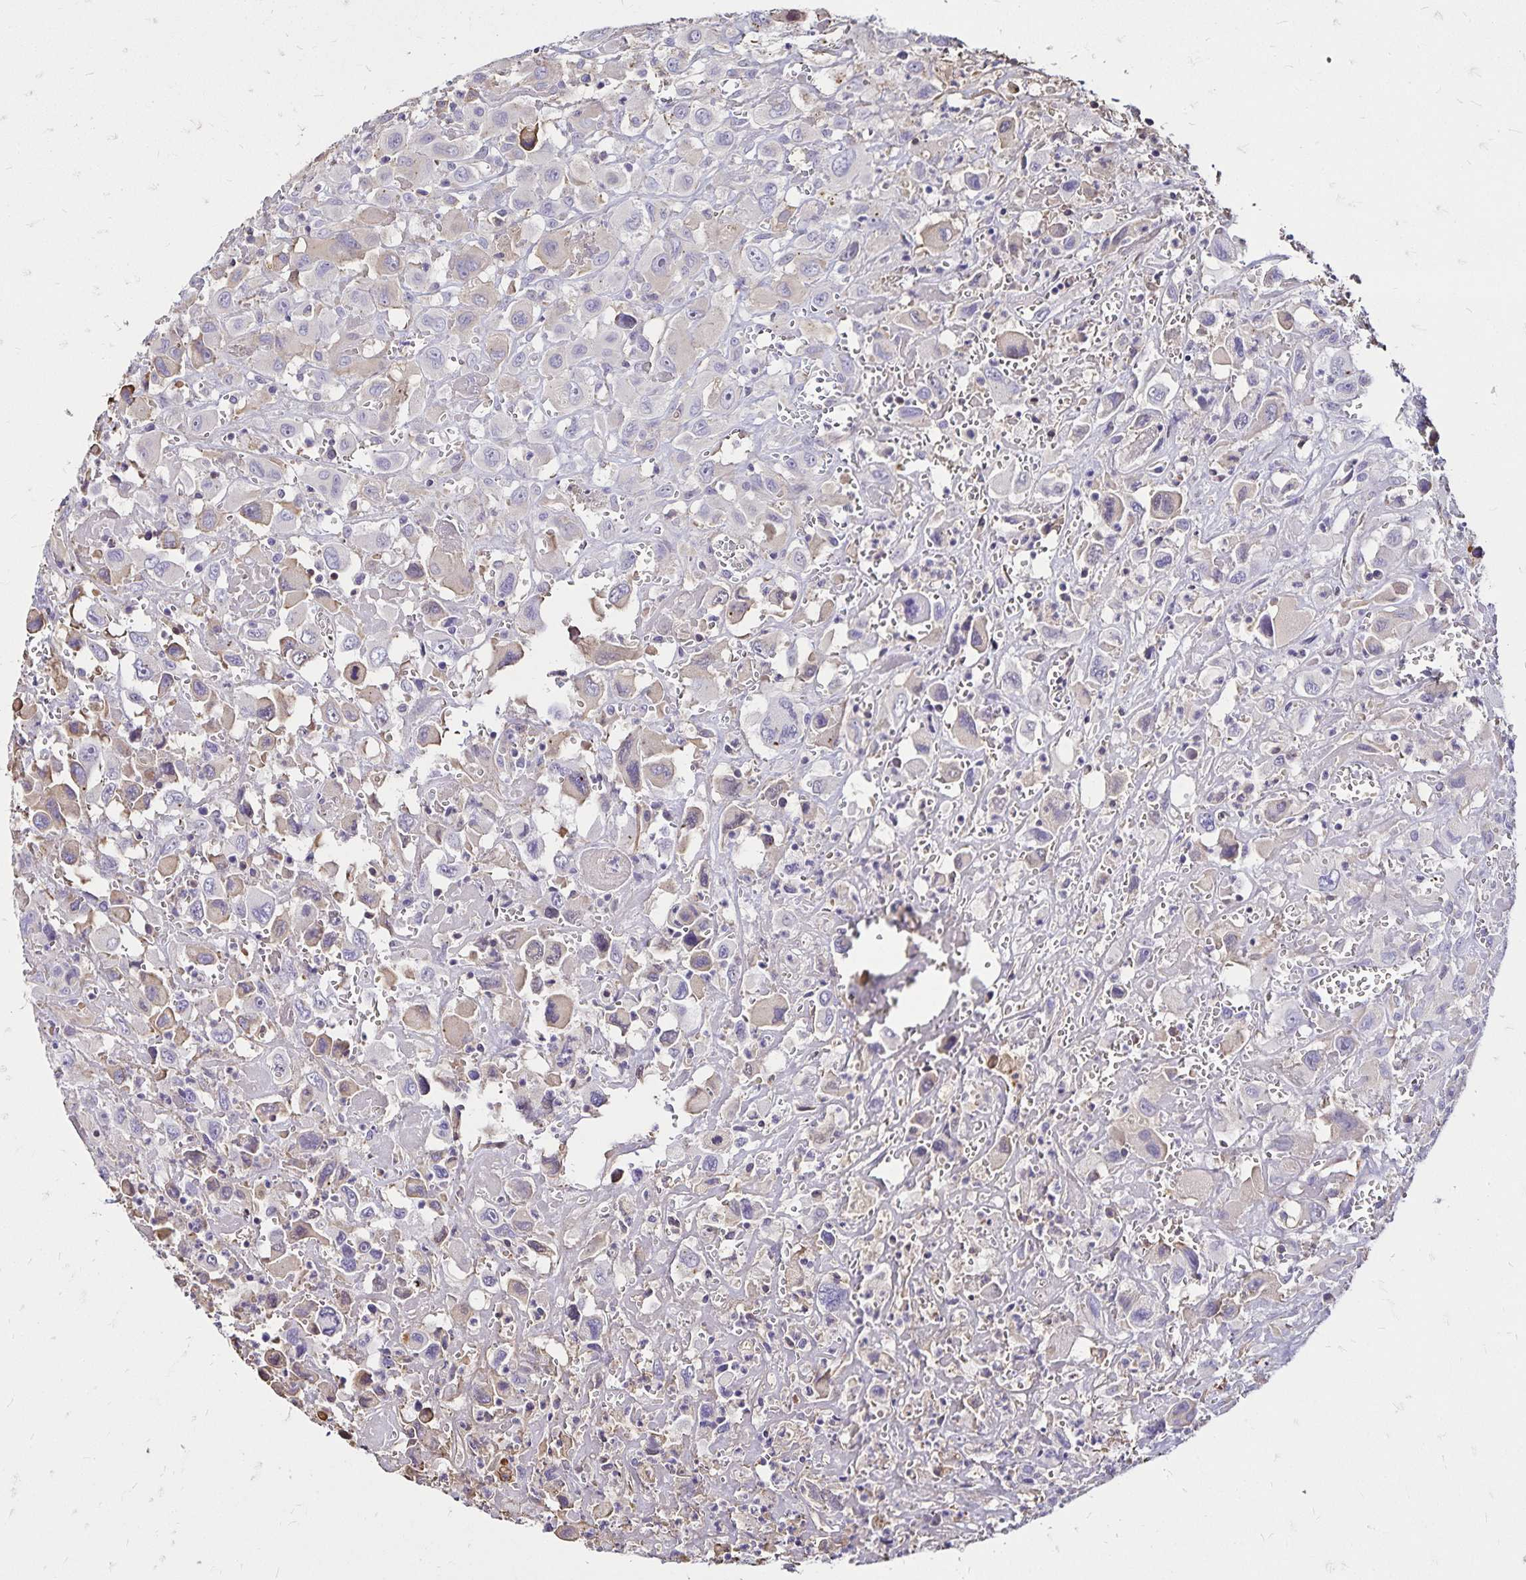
{"staining": {"intensity": "negative", "quantity": "none", "location": "none"}, "tissue": "head and neck cancer", "cell_type": "Tumor cells", "image_type": "cancer", "snomed": [{"axis": "morphology", "description": "Squamous cell carcinoma, NOS"}, {"axis": "morphology", "description": "Squamous cell carcinoma, metastatic, NOS"}, {"axis": "topography", "description": "Oral tissue"}, {"axis": "topography", "description": "Head-Neck"}], "caption": "Immunohistochemistry histopathology image of neoplastic tissue: head and neck cancer stained with DAB (3,3'-diaminobenzidine) reveals no significant protein staining in tumor cells.", "gene": "KISS1", "patient": {"sex": "female", "age": 85}}